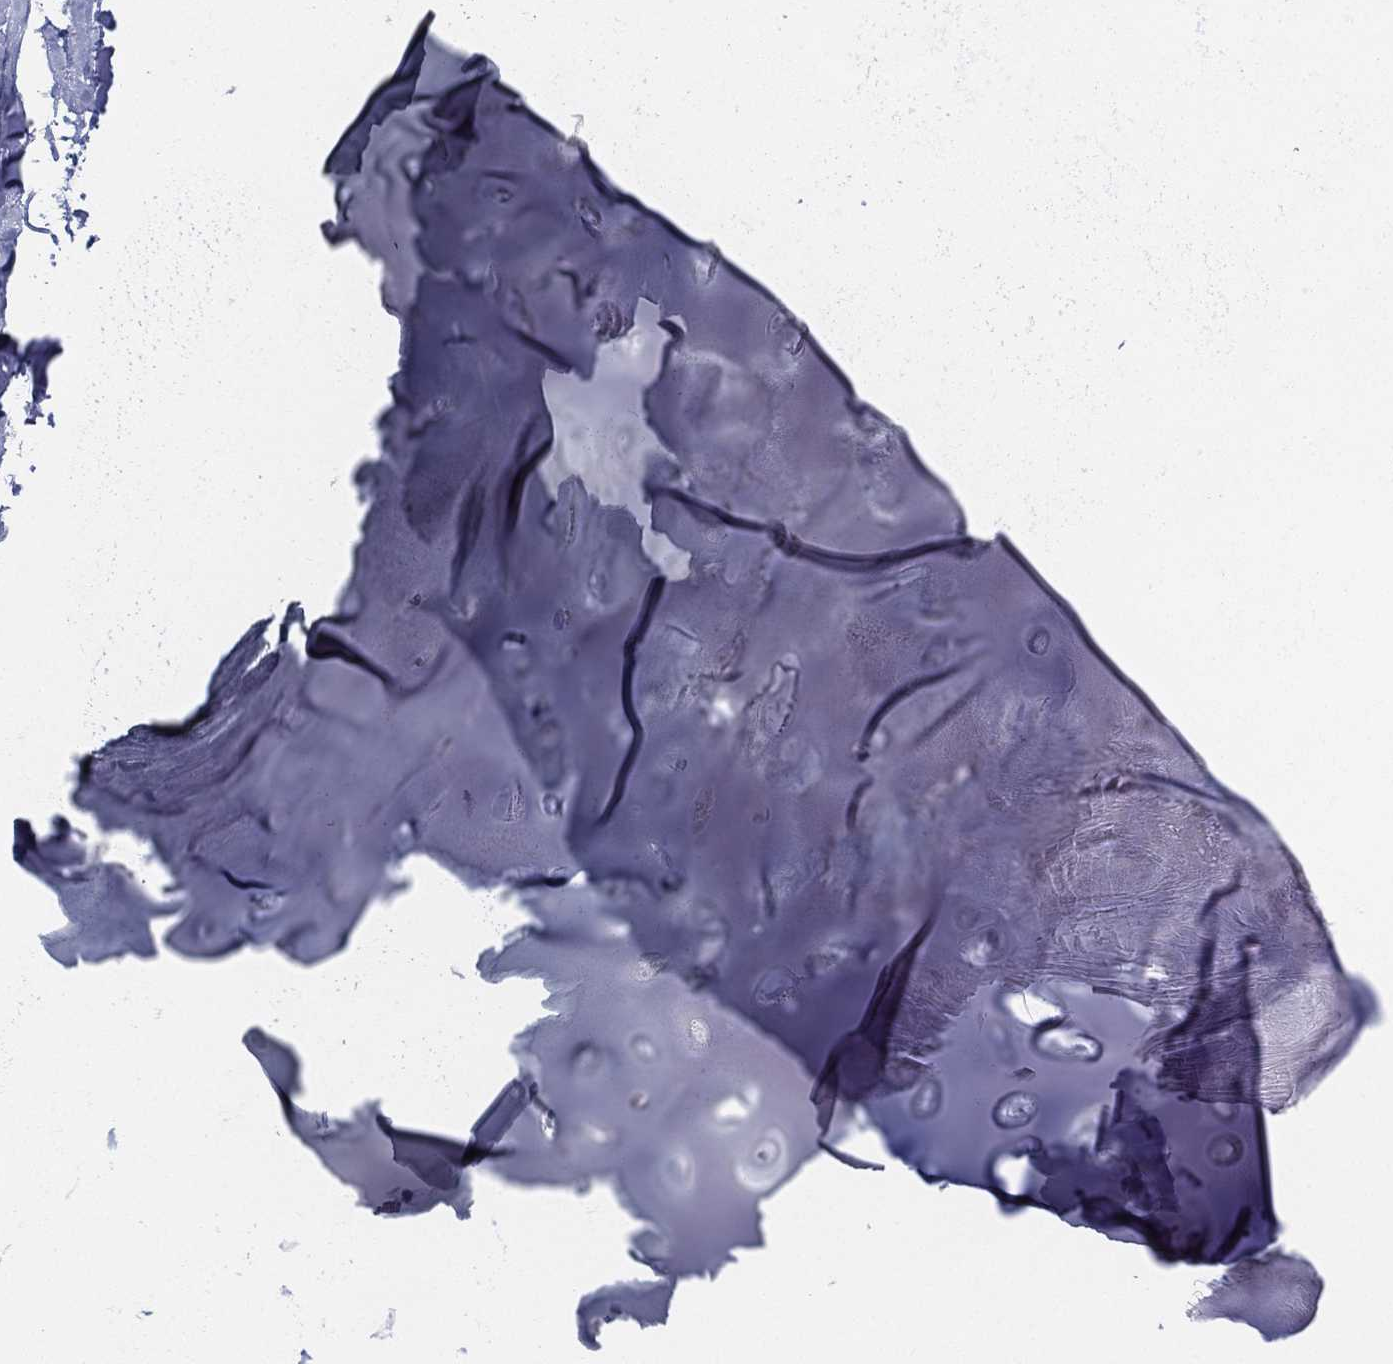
{"staining": {"intensity": "negative", "quantity": "none", "location": "none"}, "tissue": "soft tissue", "cell_type": "Chondrocytes", "image_type": "normal", "snomed": [{"axis": "morphology", "description": "Normal tissue, NOS"}, {"axis": "morphology", "description": "Squamous cell carcinoma, NOS"}, {"axis": "topography", "description": "Cartilage tissue"}, {"axis": "topography", "description": "Lung"}], "caption": "A micrograph of soft tissue stained for a protein exhibits no brown staining in chondrocytes. (DAB IHC visualized using brightfield microscopy, high magnification).", "gene": "STS", "patient": {"sex": "male", "age": 66}}